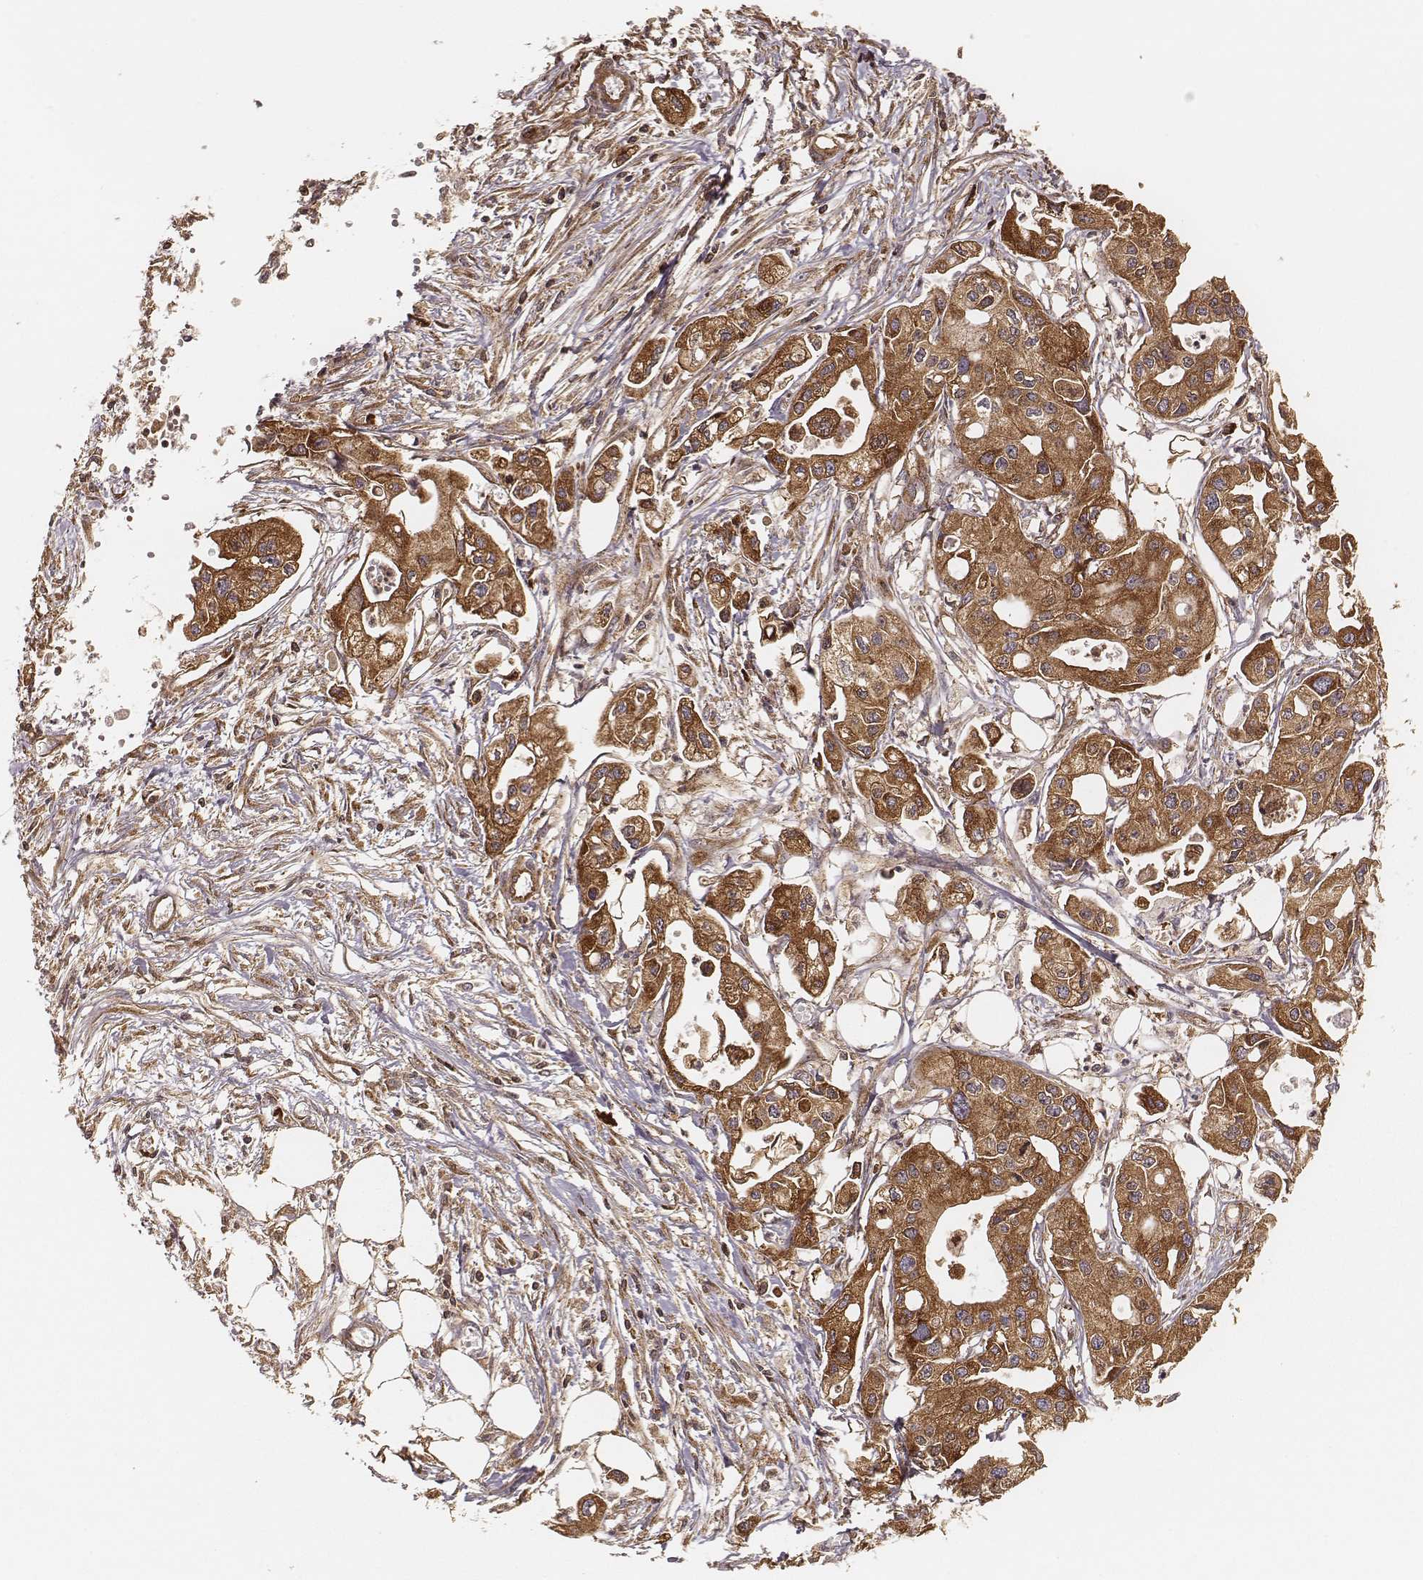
{"staining": {"intensity": "moderate", "quantity": ">75%", "location": "cytoplasmic/membranous"}, "tissue": "pancreatic cancer", "cell_type": "Tumor cells", "image_type": "cancer", "snomed": [{"axis": "morphology", "description": "Adenocarcinoma, NOS"}, {"axis": "topography", "description": "Pancreas"}], "caption": "High-magnification brightfield microscopy of pancreatic adenocarcinoma stained with DAB (brown) and counterstained with hematoxylin (blue). tumor cells exhibit moderate cytoplasmic/membranous positivity is seen in approximately>75% of cells. (DAB (3,3'-diaminobenzidine) IHC with brightfield microscopy, high magnification).", "gene": "CARS1", "patient": {"sex": "male", "age": 70}}